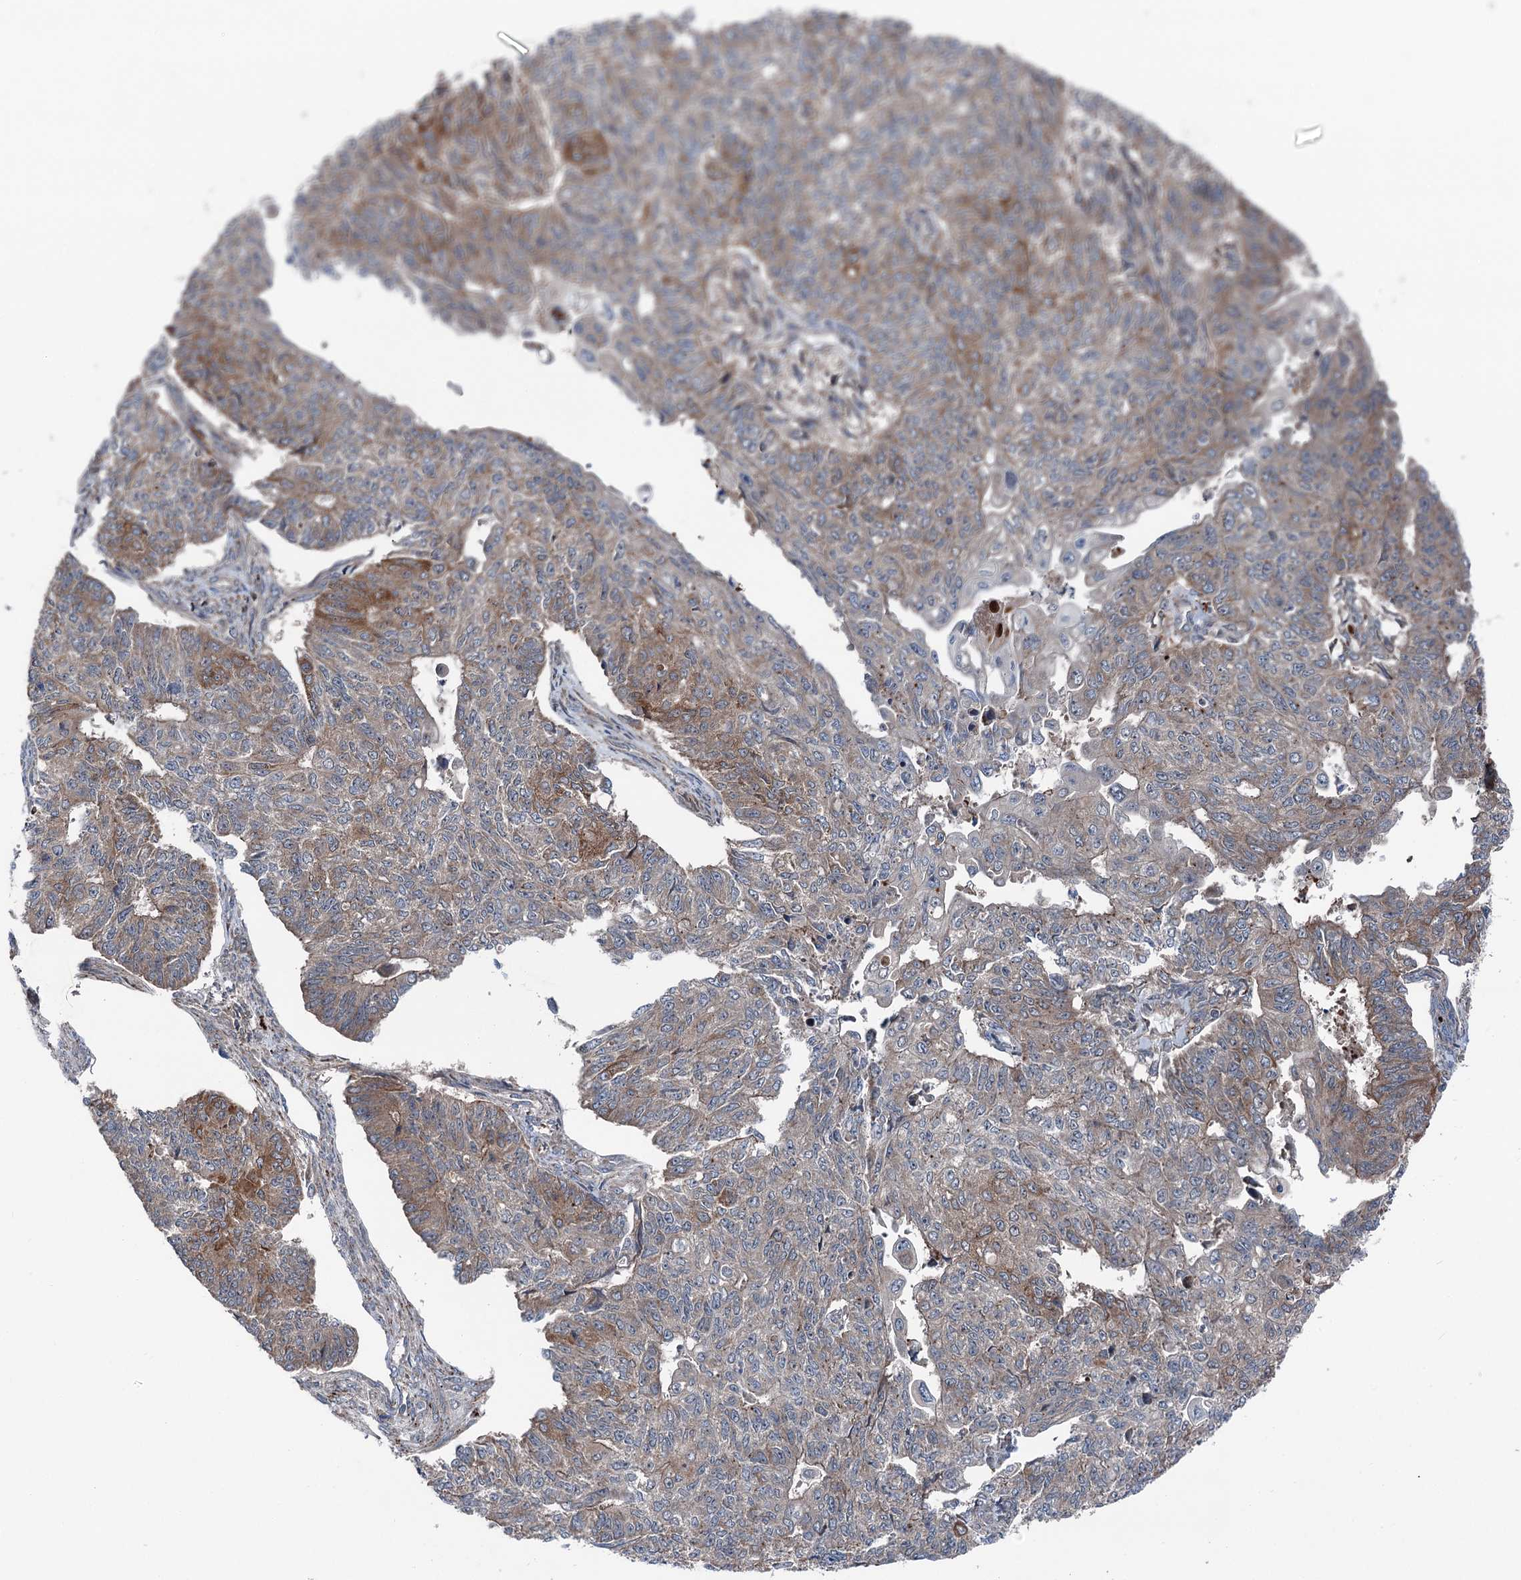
{"staining": {"intensity": "moderate", "quantity": "25%-75%", "location": "cytoplasmic/membranous"}, "tissue": "endometrial cancer", "cell_type": "Tumor cells", "image_type": "cancer", "snomed": [{"axis": "morphology", "description": "Adenocarcinoma, NOS"}, {"axis": "topography", "description": "Endometrium"}], "caption": "Human endometrial adenocarcinoma stained with a brown dye displays moderate cytoplasmic/membranous positive staining in about 25%-75% of tumor cells.", "gene": "POLR1D", "patient": {"sex": "female", "age": 32}}